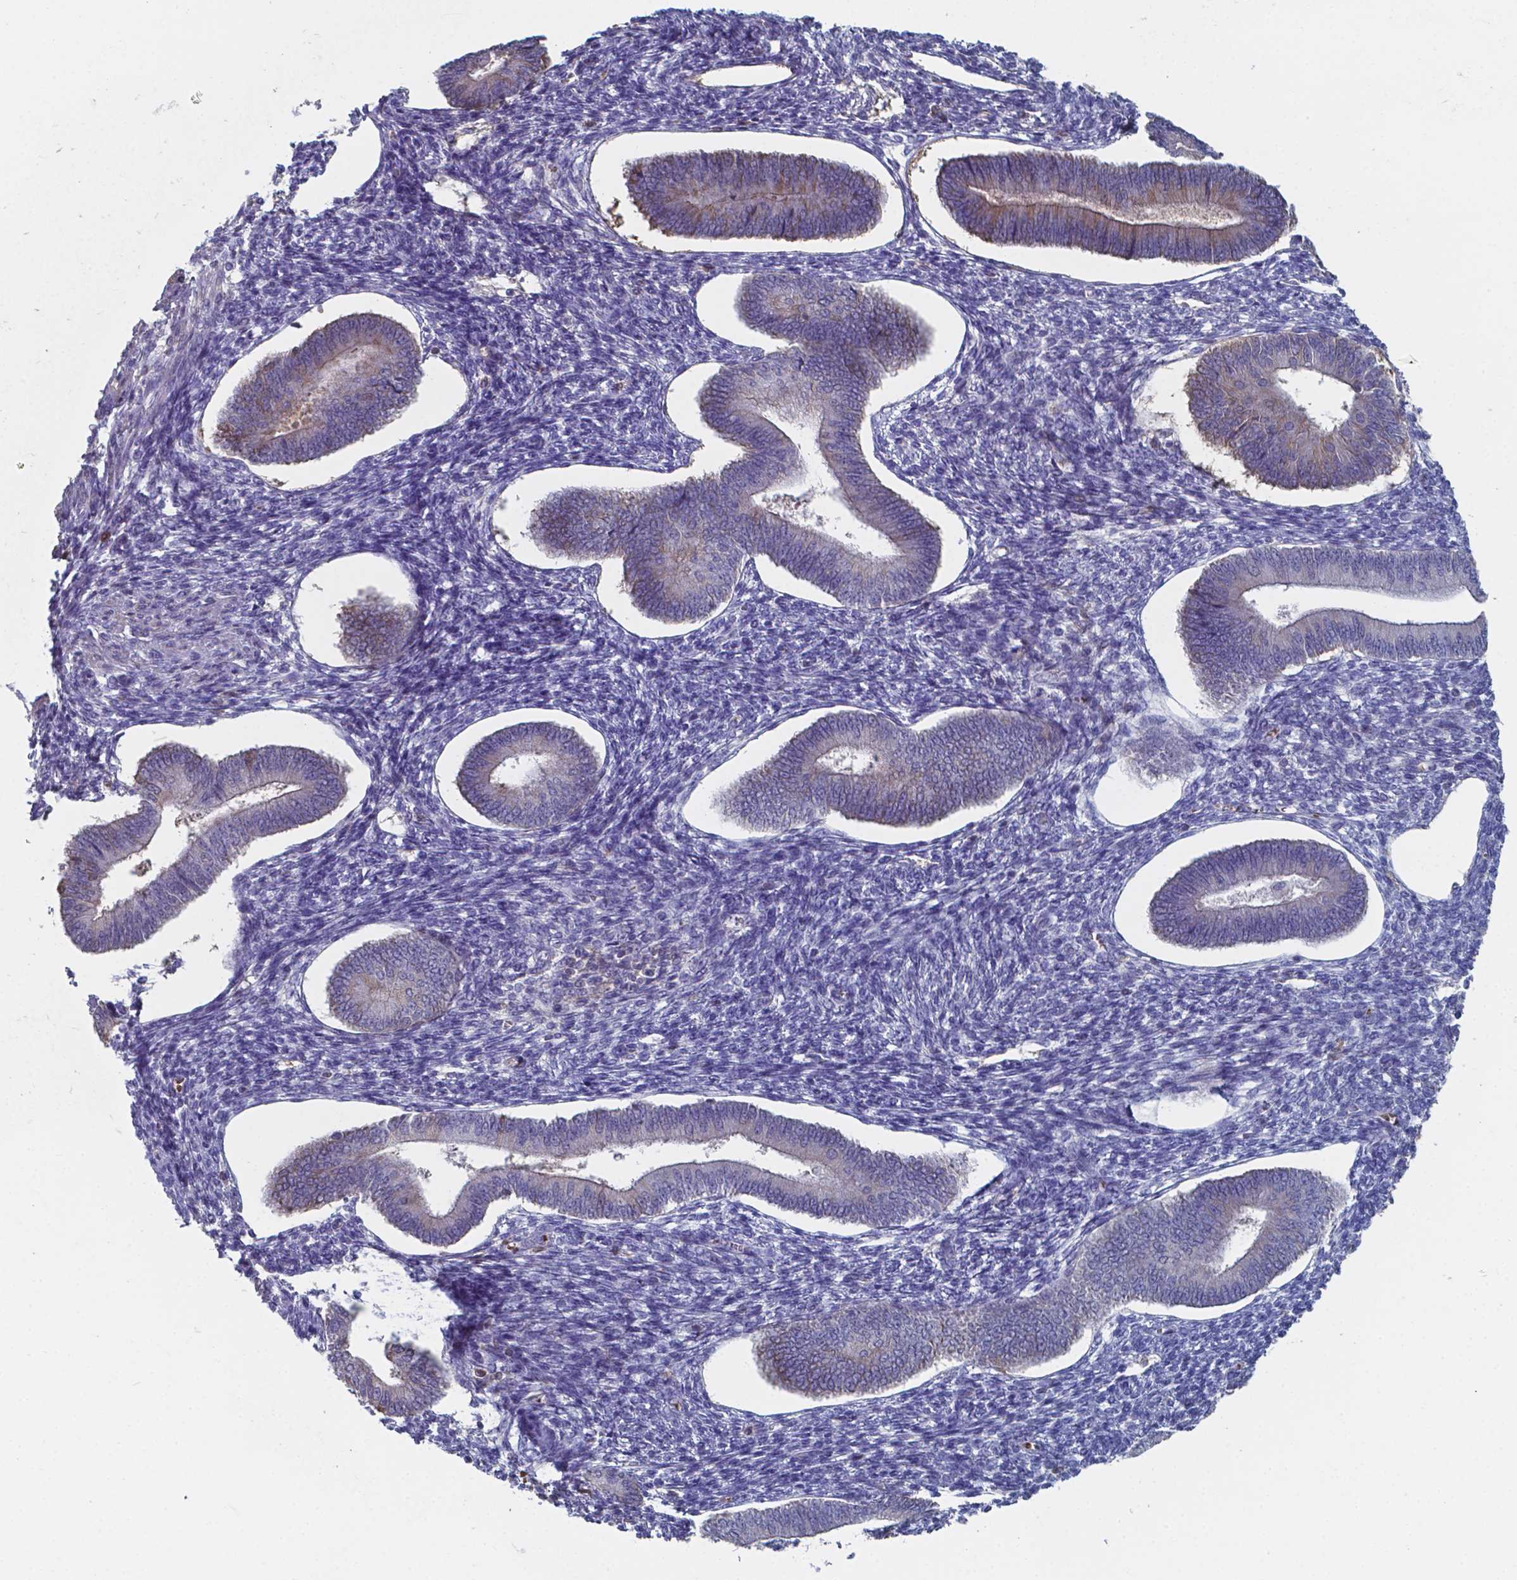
{"staining": {"intensity": "negative", "quantity": "none", "location": "none"}, "tissue": "endometrium", "cell_type": "Cells in endometrial stroma", "image_type": "normal", "snomed": [{"axis": "morphology", "description": "Normal tissue, NOS"}, {"axis": "topography", "description": "Endometrium"}], "caption": "Immunohistochemical staining of unremarkable endometrium exhibits no significant staining in cells in endometrial stroma.", "gene": "BTBD17", "patient": {"sex": "female", "age": 42}}